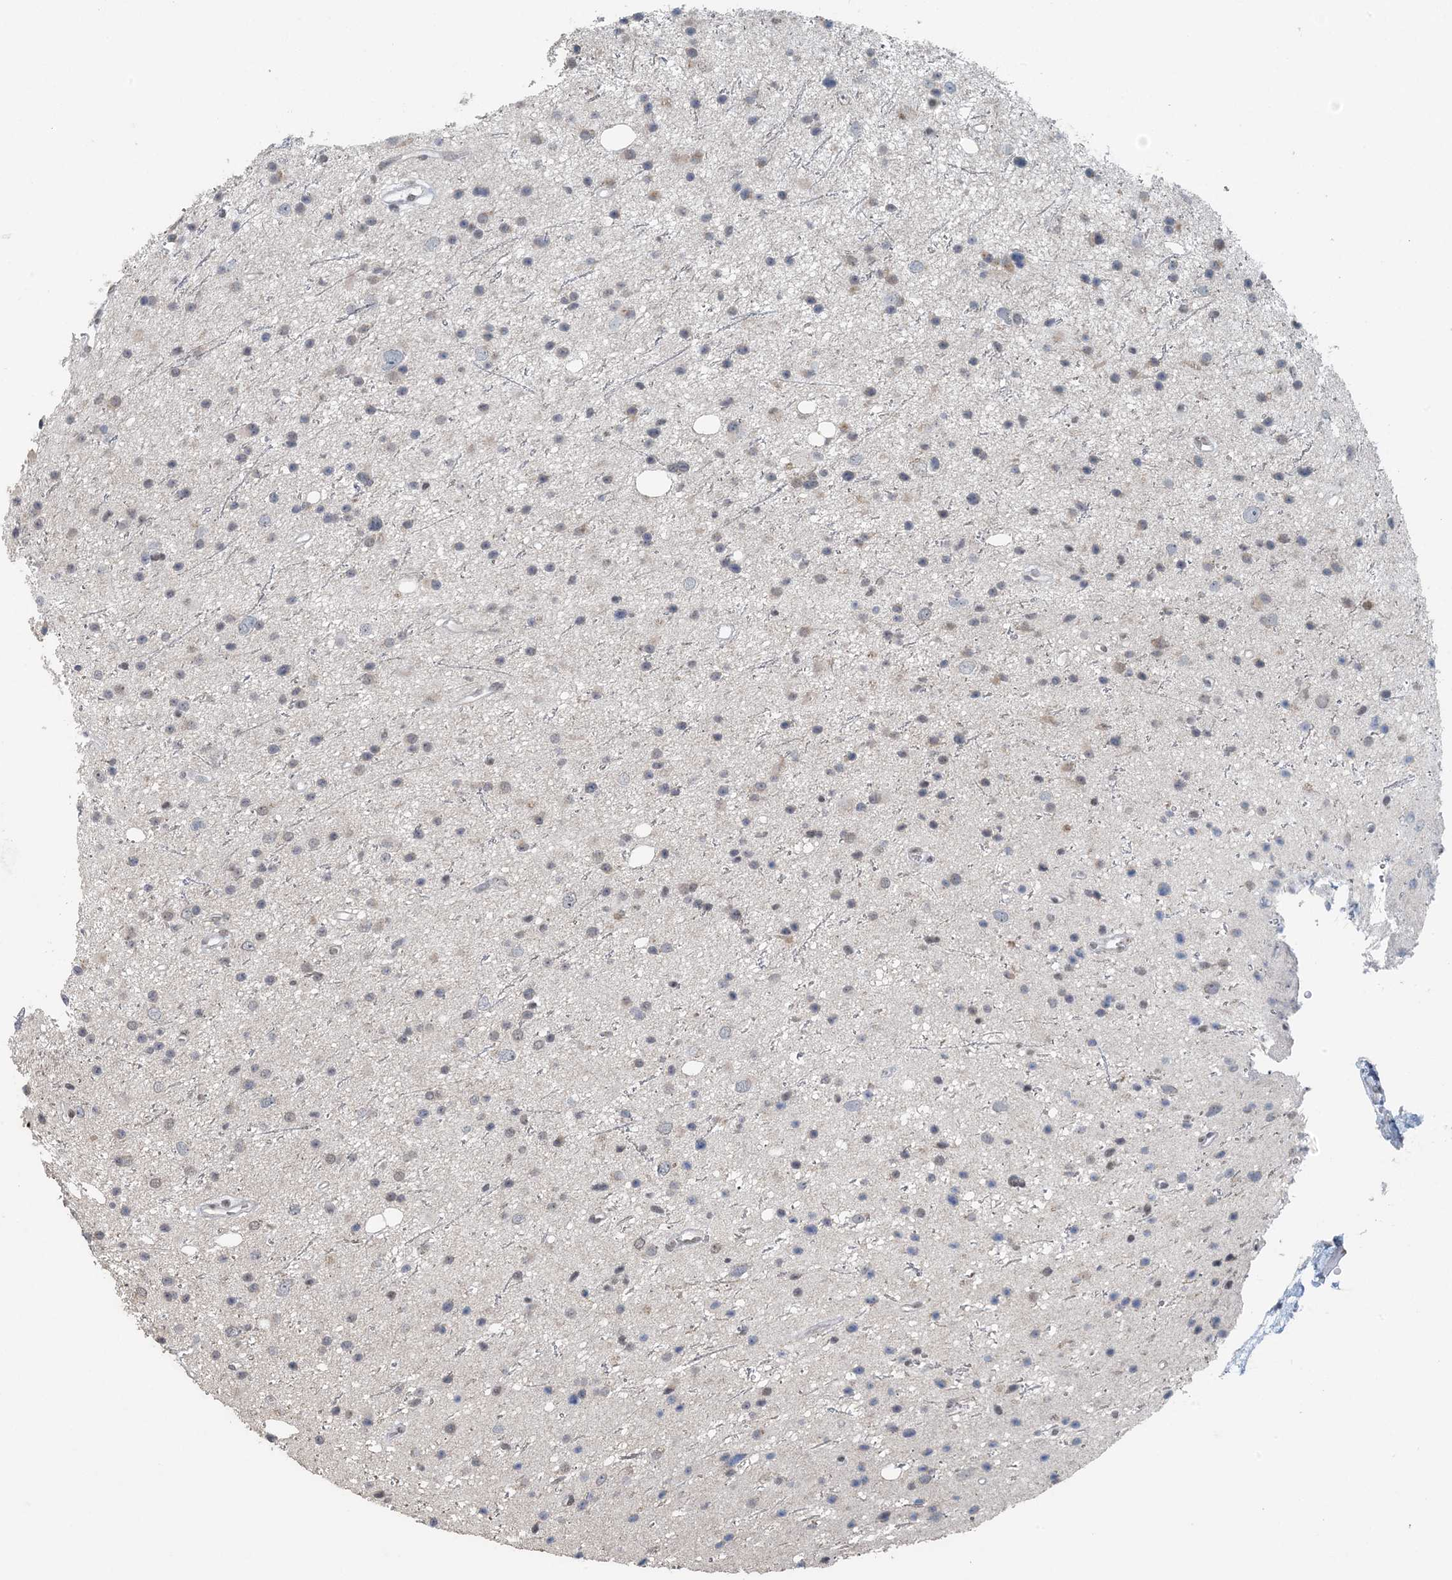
{"staining": {"intensity": "negative", "quantity": "none", "location": "none"}, "tissue": "glioma", "cell_type": "Tumor cells", "image_type": "cancer", "snomed": [{"axis": "morphology", "description": "Glioma, malignant, Low grade"}, {"axis": "topography", "description": "Cerebral cortex"}], "caption": "Image shows no significant protein positivity in tumor cells of malignant glioma (low-grade).", "gene": "MBD2", "patient": {"sex": "female", "age": 39}}